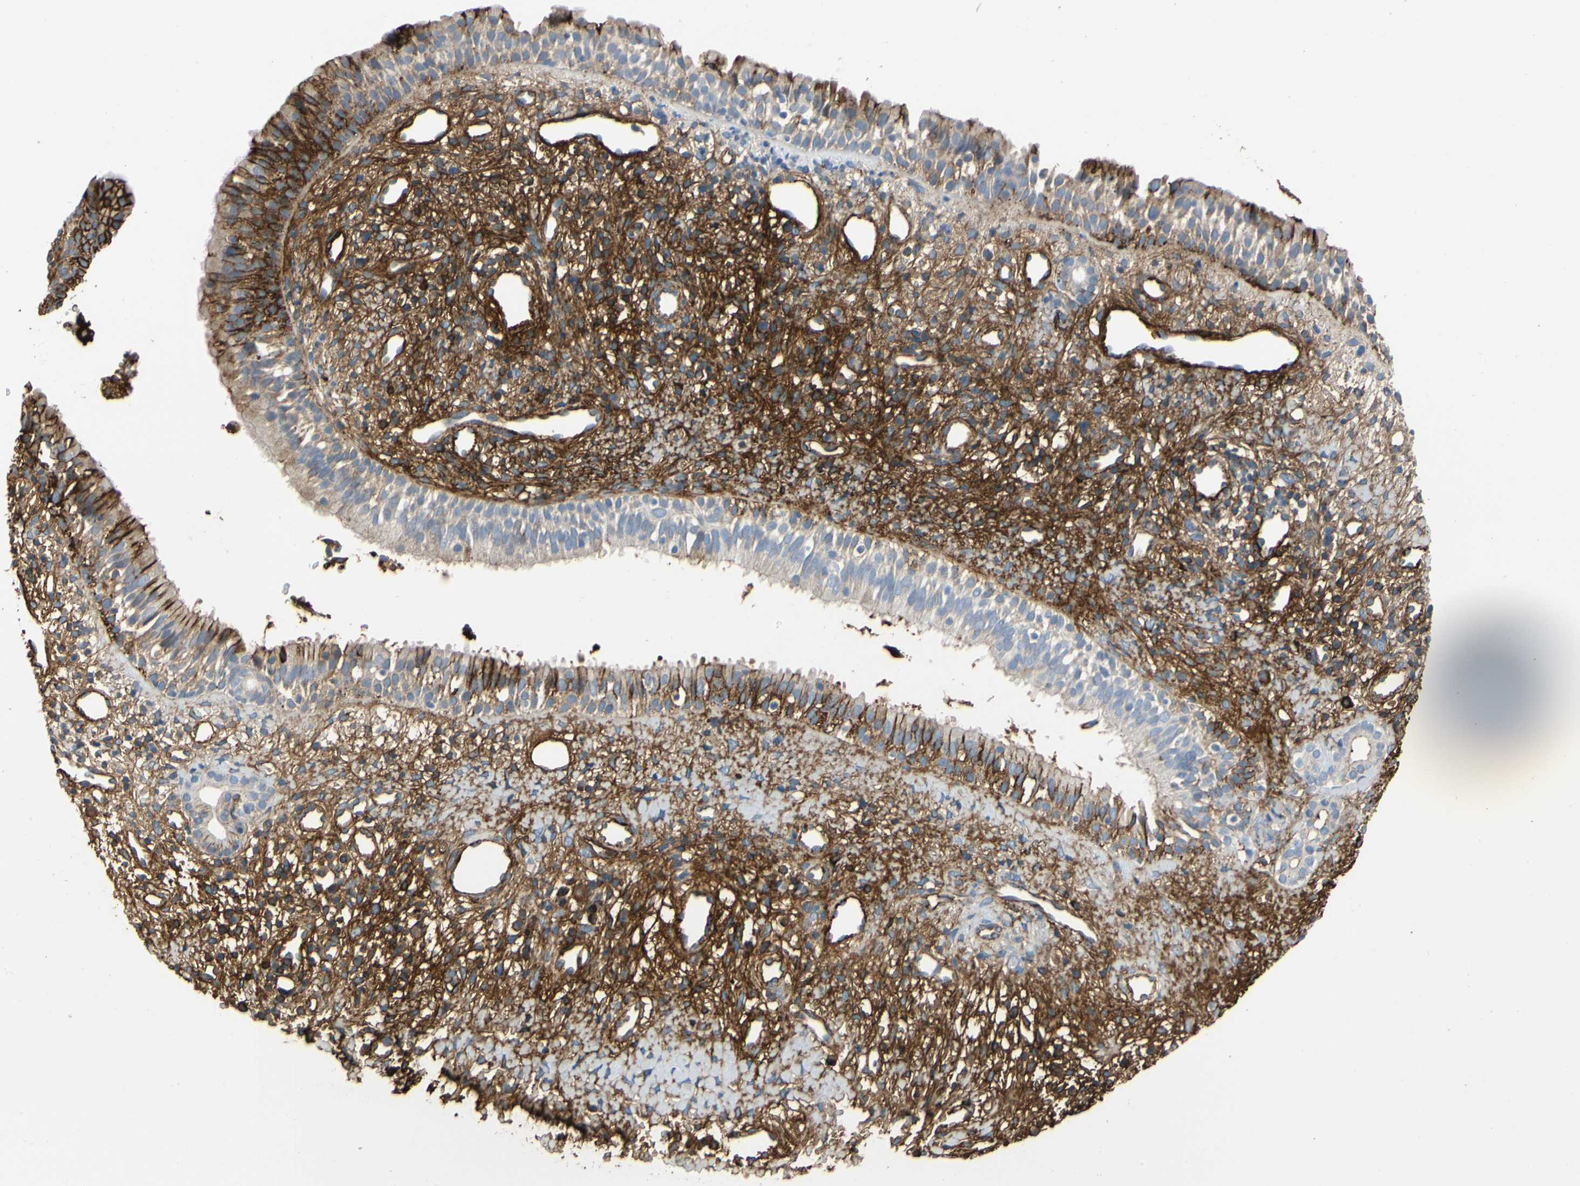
{"staining": {"intensity": "moderate", "quantity": "25%-75%", "location": "cytoplasmic/membranous"}, "tissue": "nasopharynx", "cell_type": "Respiratory epithelial cells", "image_type": "normal", "snomed": [{"axis": "morphology", "description": "Normal tissue, NOS"}, {"axis": "topography", "description": "Nasopharynx"}], "caption": "Nasopharynx was stained to show a protein in brown. There is medium levels of moderate cytoplasmic/membranous staining in approximately 25%-75% of respiratory epithelial cells. (Brightfield microscopy of DAB IHC at high magnification).", "gene": "FGB", "patient": {"sex": "male", "age": 22}}